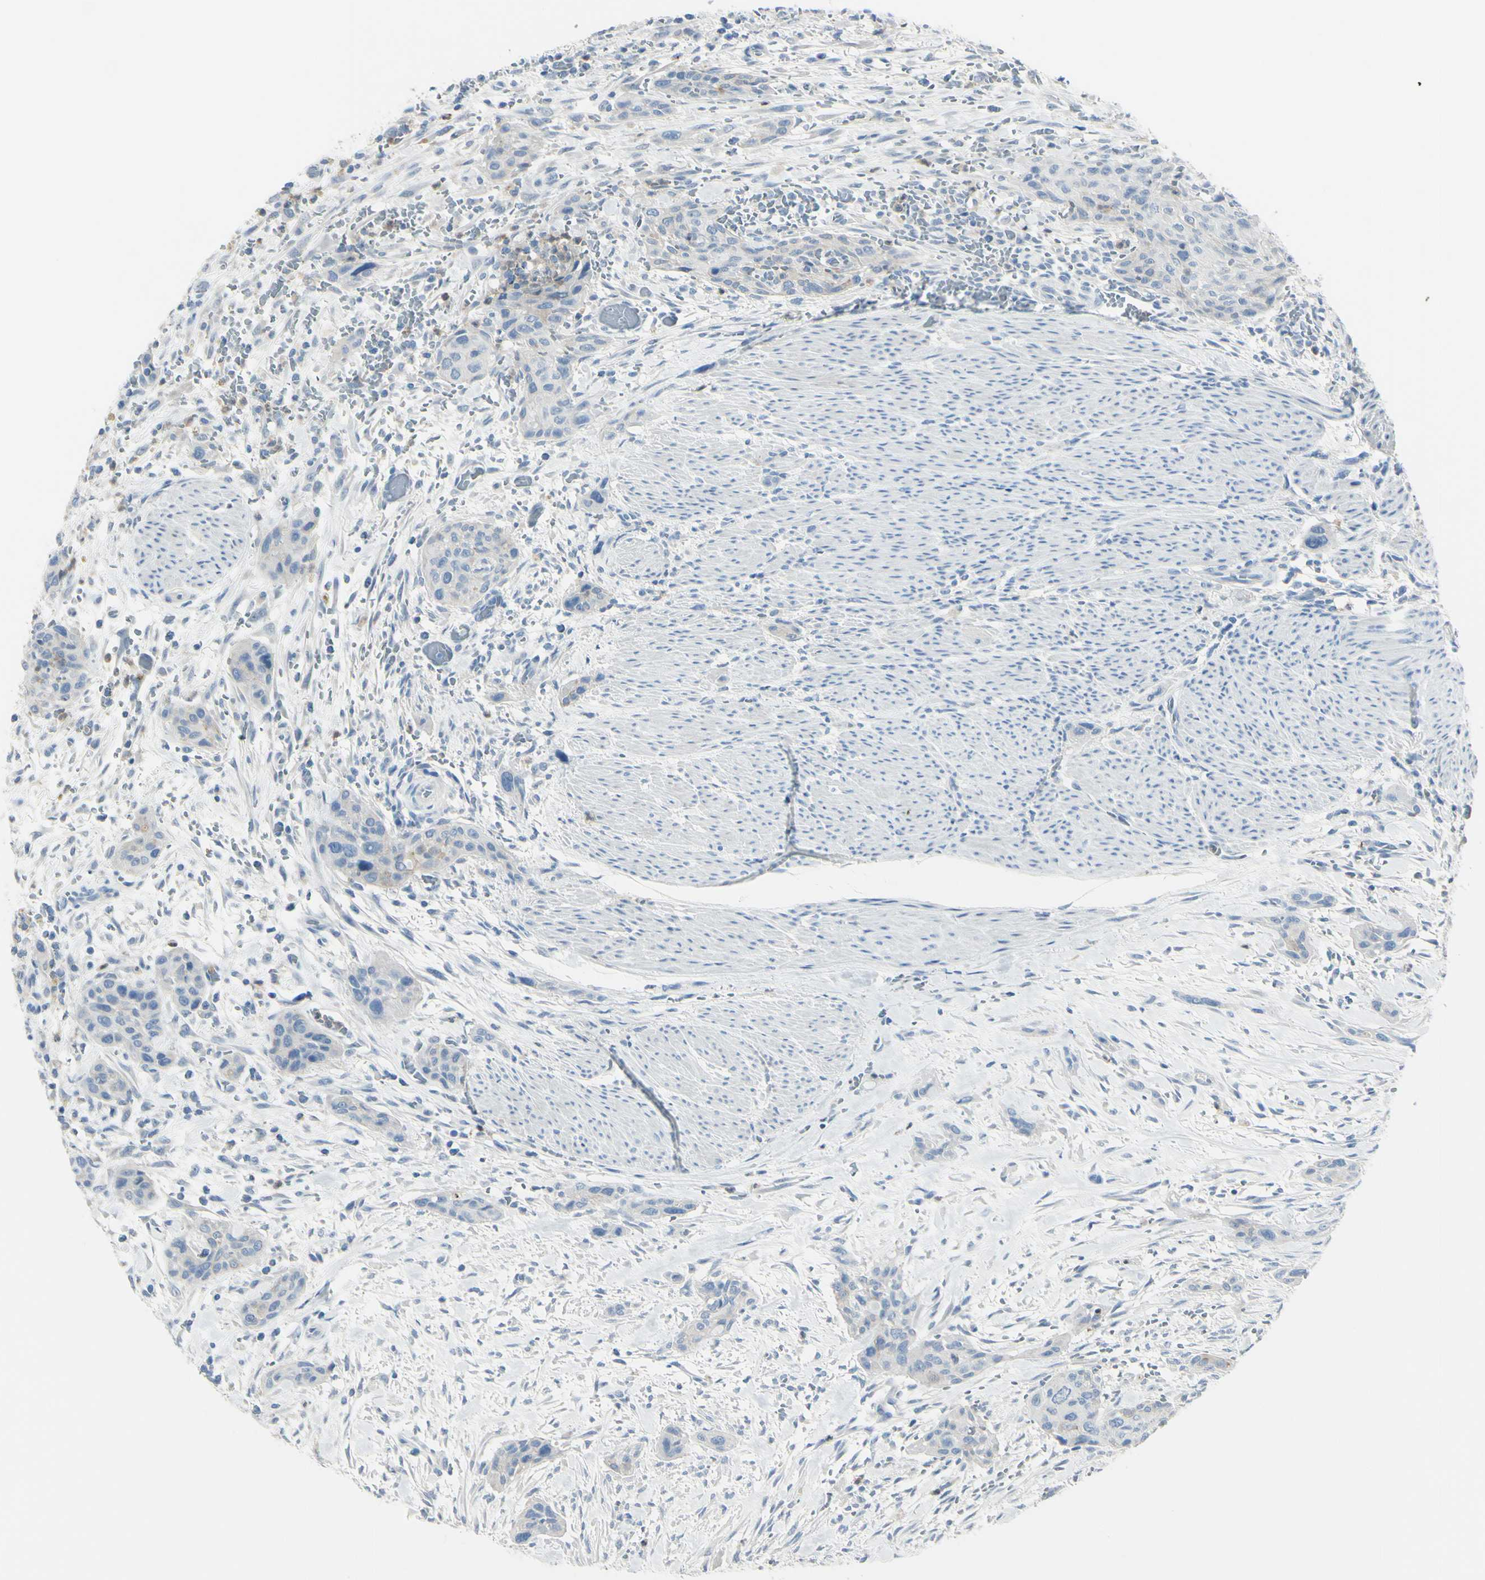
{"staining": {"intensity": "weak", "quantity": "<25%", "location": "cytoplasmic/membranous"}, "tissue": "urothelial cancer", "cell_type": "Tumor cells", "image_type": "cancer", "snomed": [{"axis": "morphology", "description": "Urothelial carcinoma, High grade"}, {"axis": "topography", "description": "Urinary bladder"}], "caption": "A high-resolution image shows IHC staining of urothelial cancer, which reveals no significant expression in tumor cells. (DAB (3,3'-diaminobenzidine) IHC visualized using brightfield microscopy, high magnification).", "gene": "ZNF557", "patient": {"sex": "male", "age": 35}}